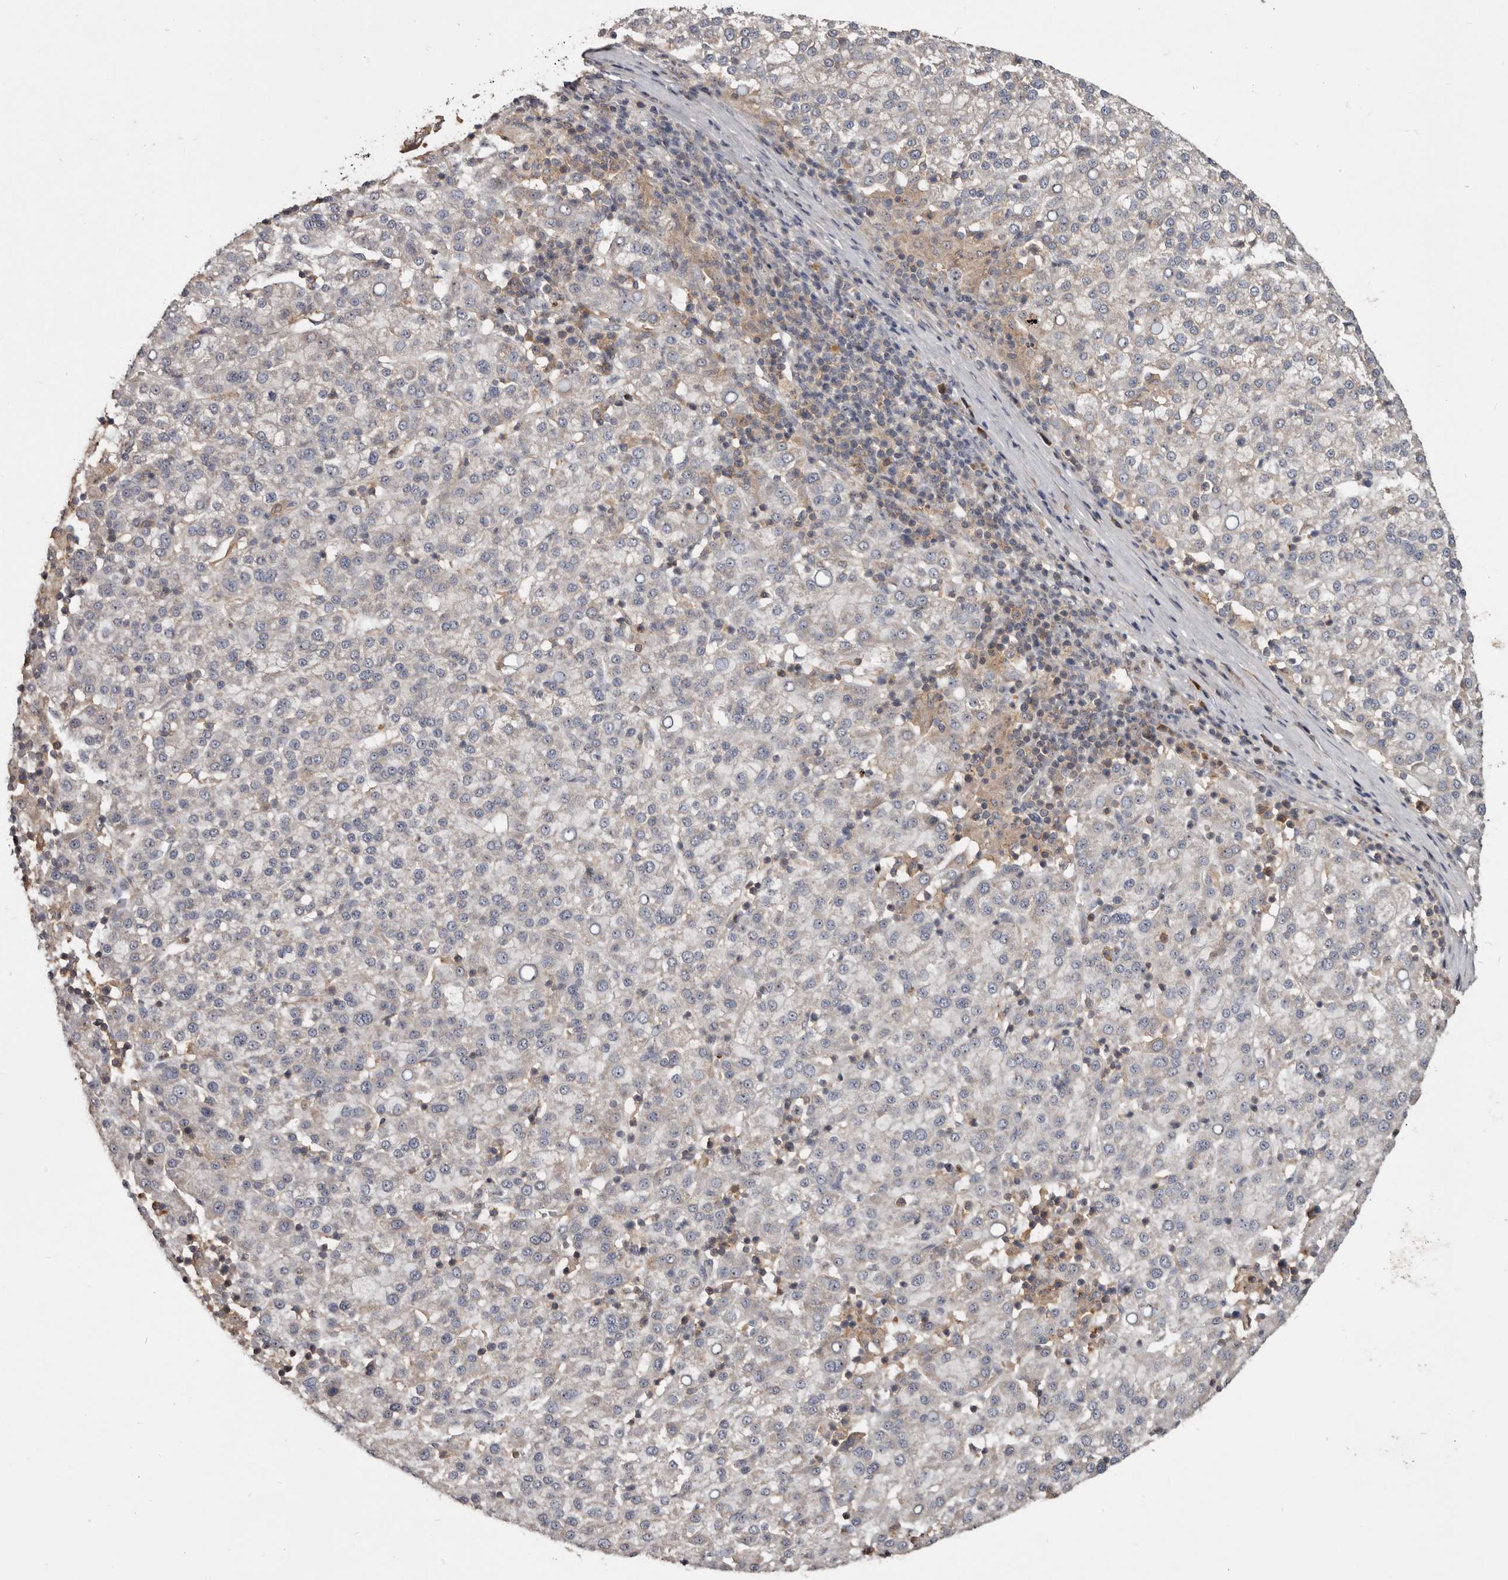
{"staining": {"intensity": "negative", "quantity": "none", "location": "none"}, "tissue": "liver cancer", "cell_type": "Tumor cells", "image_type": "cancer", "snomed": [{"axis": "morphology", "description": "Carcinoma, Hepatocellular, NOS"}, {"axis": "topography", "description": "Liver"}], "caption": "Liver hepatocellular carcinoma was stained to show a protein in brown. There is no significant positivity in tumor cells.", "gene": "TTC39A", "patient": {"sex": "female", "age": 58}}